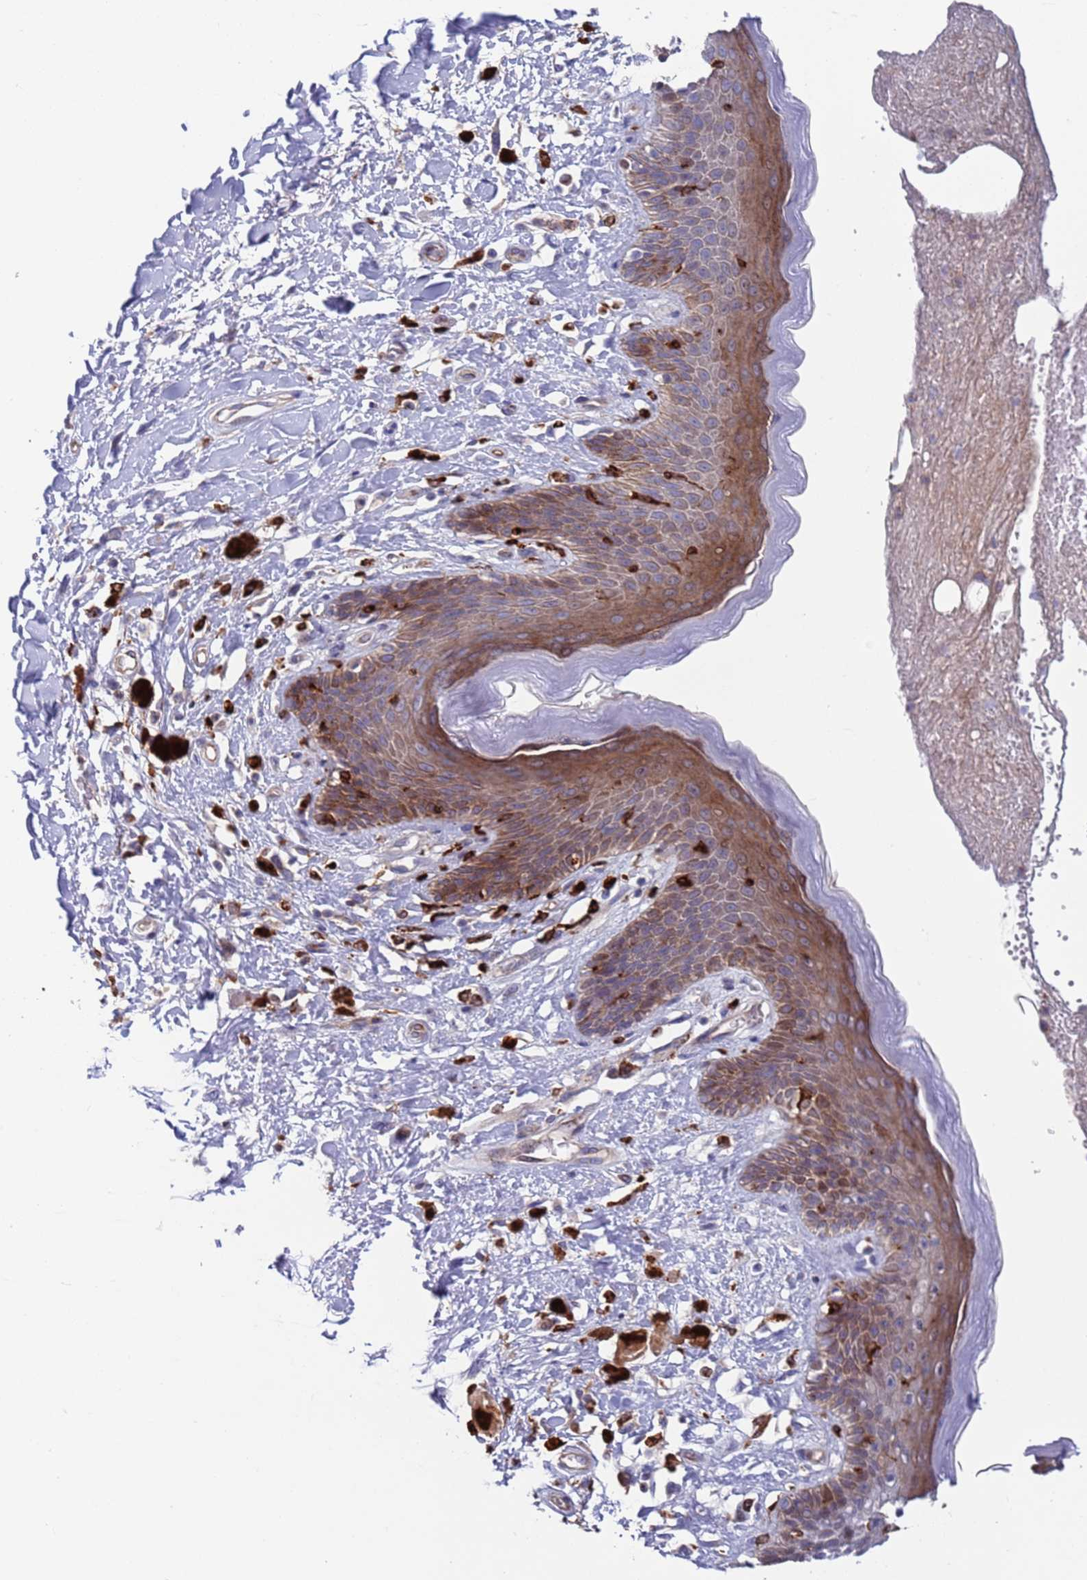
{"staining": {"intensity": "strong", "quantity": "25%-75%", "location": "cytoplasmic/membranous"}, "tissue": "skin", "cell_type": "Epidermal cells", "image_type": "normal", "snomed": [{"axis": "morphology", "description": "Normal tissue, NOS"}, {"axis": "topography", "description": "Anal"}], "caption": "Immunohistochemical staining of unremarkable skin shows 25%-75% levels of strong cytoplasmic/membranous protein positivity in about 25%-75% of epidermal cells. Nuclei are stained in blue.", "gene": "GREB1L", "patient": {"sex": "female", "age": 78}}